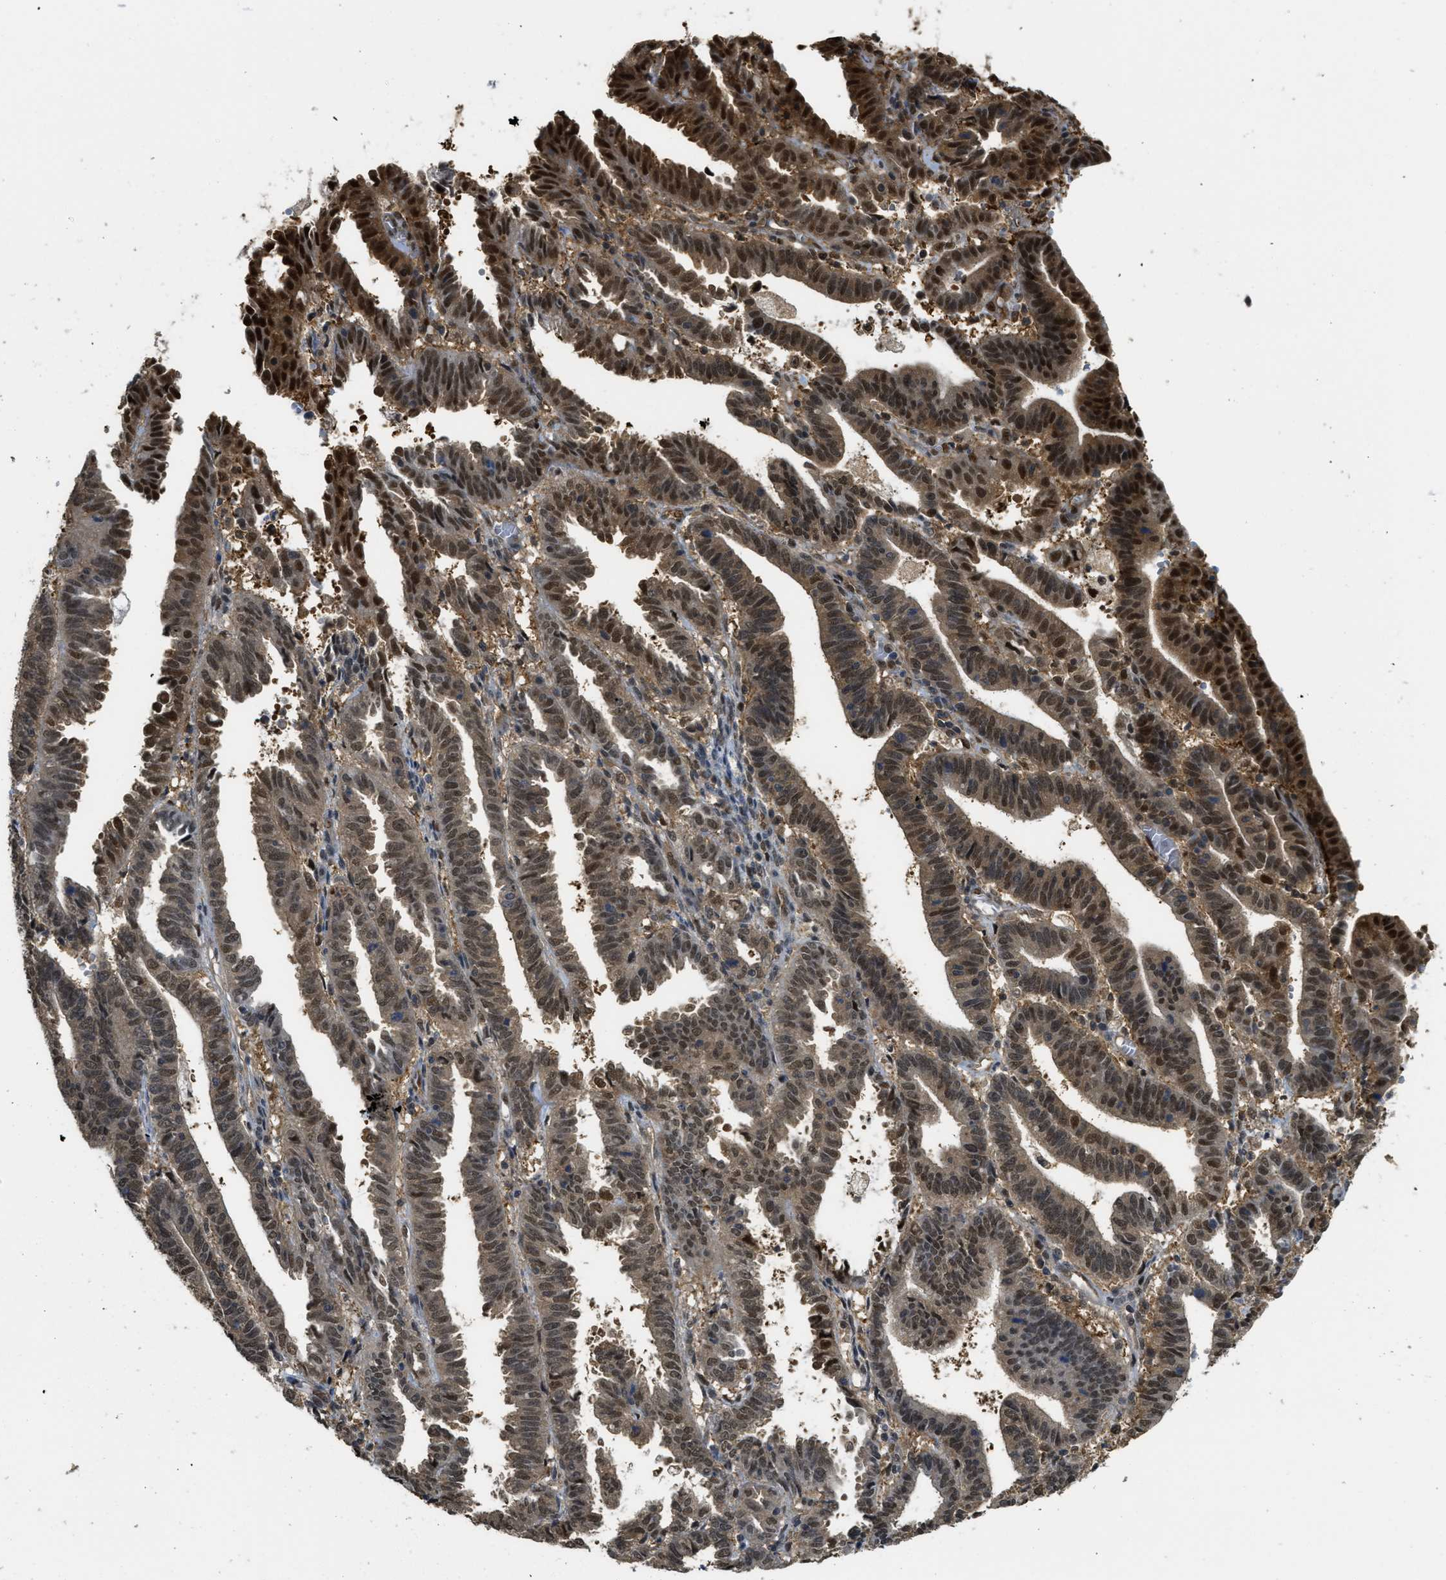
{"staining": {"intensity": "strong", "quantity": "25%-75%", "location": "nuclear"}, "tissue": "endometrial cancer", "cell_type": "Tumor cells", "image_type": "cancer", "snomed": [{"axis": "morphology", "description": "Adenocarcinoma, NOS"}, {"axis": "topography", "description": "Uterus"}], "caption": "Tumor cells exhibit high levels of strong nuclear staining in about 25%-75% of cells in human endometrial adenocarcinoma.", "gene": "PSMC5", "patient": {"sex": "female", "age": 83}}